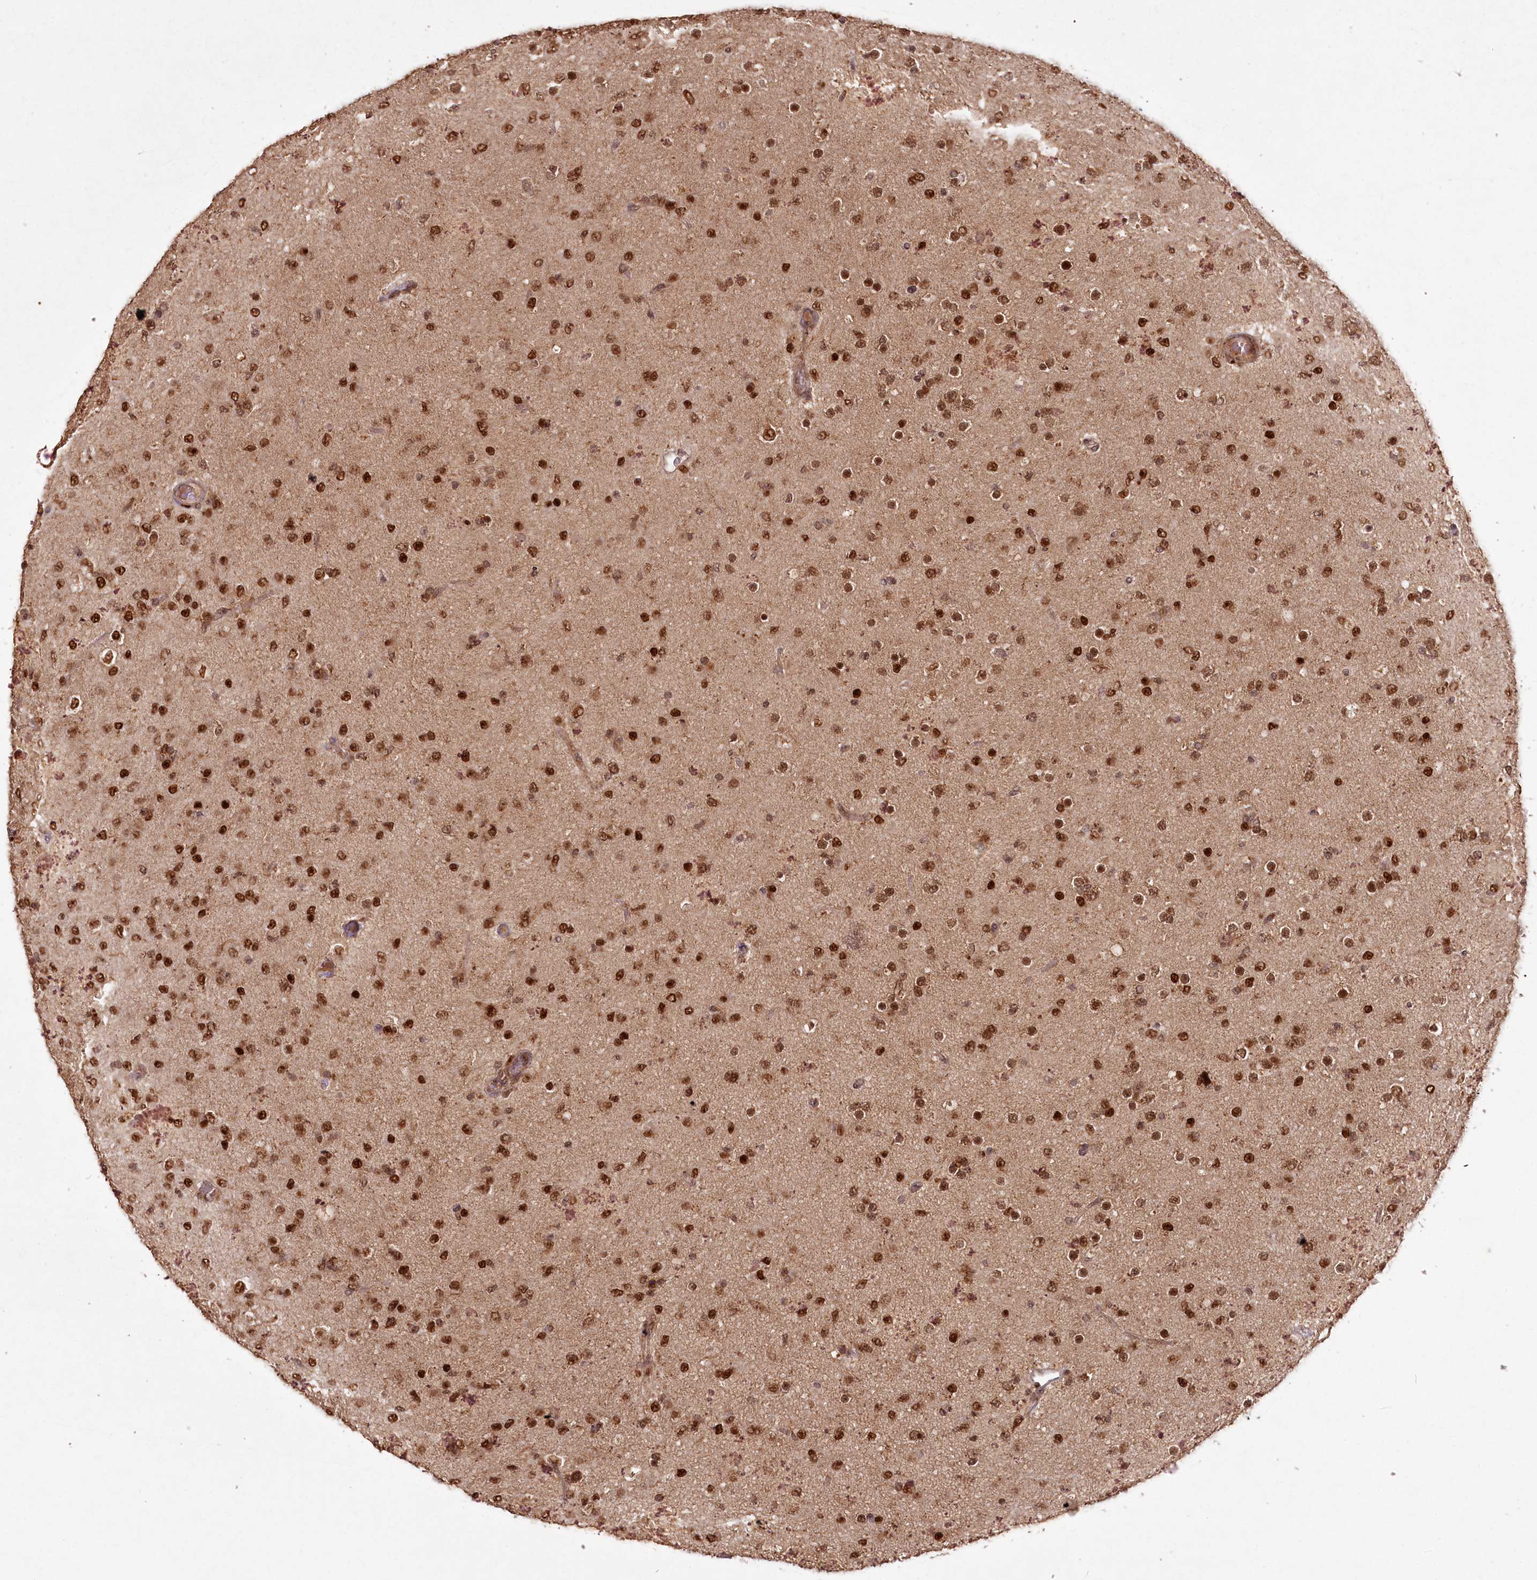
{"staining": {"intensity": "strong", "quantity": ">75%", "location": "nuclear"}, "tissue": "glioma", "cell_type": "Tumor cells", "image_type": "cancer", "snomed": [{"axis": "morphology", "description": "Glioma, malignant, Low grade"}, {"axis": "topography", "description": "Brain"}], "caption": "Malignant glioma (low-grade) stained for a protein (brown) exhibits strong nuclear positive positivity in approximately >75% of tumor cells.", "gene": "MICU1", "patient": {"sex": "male", "age": 65}}